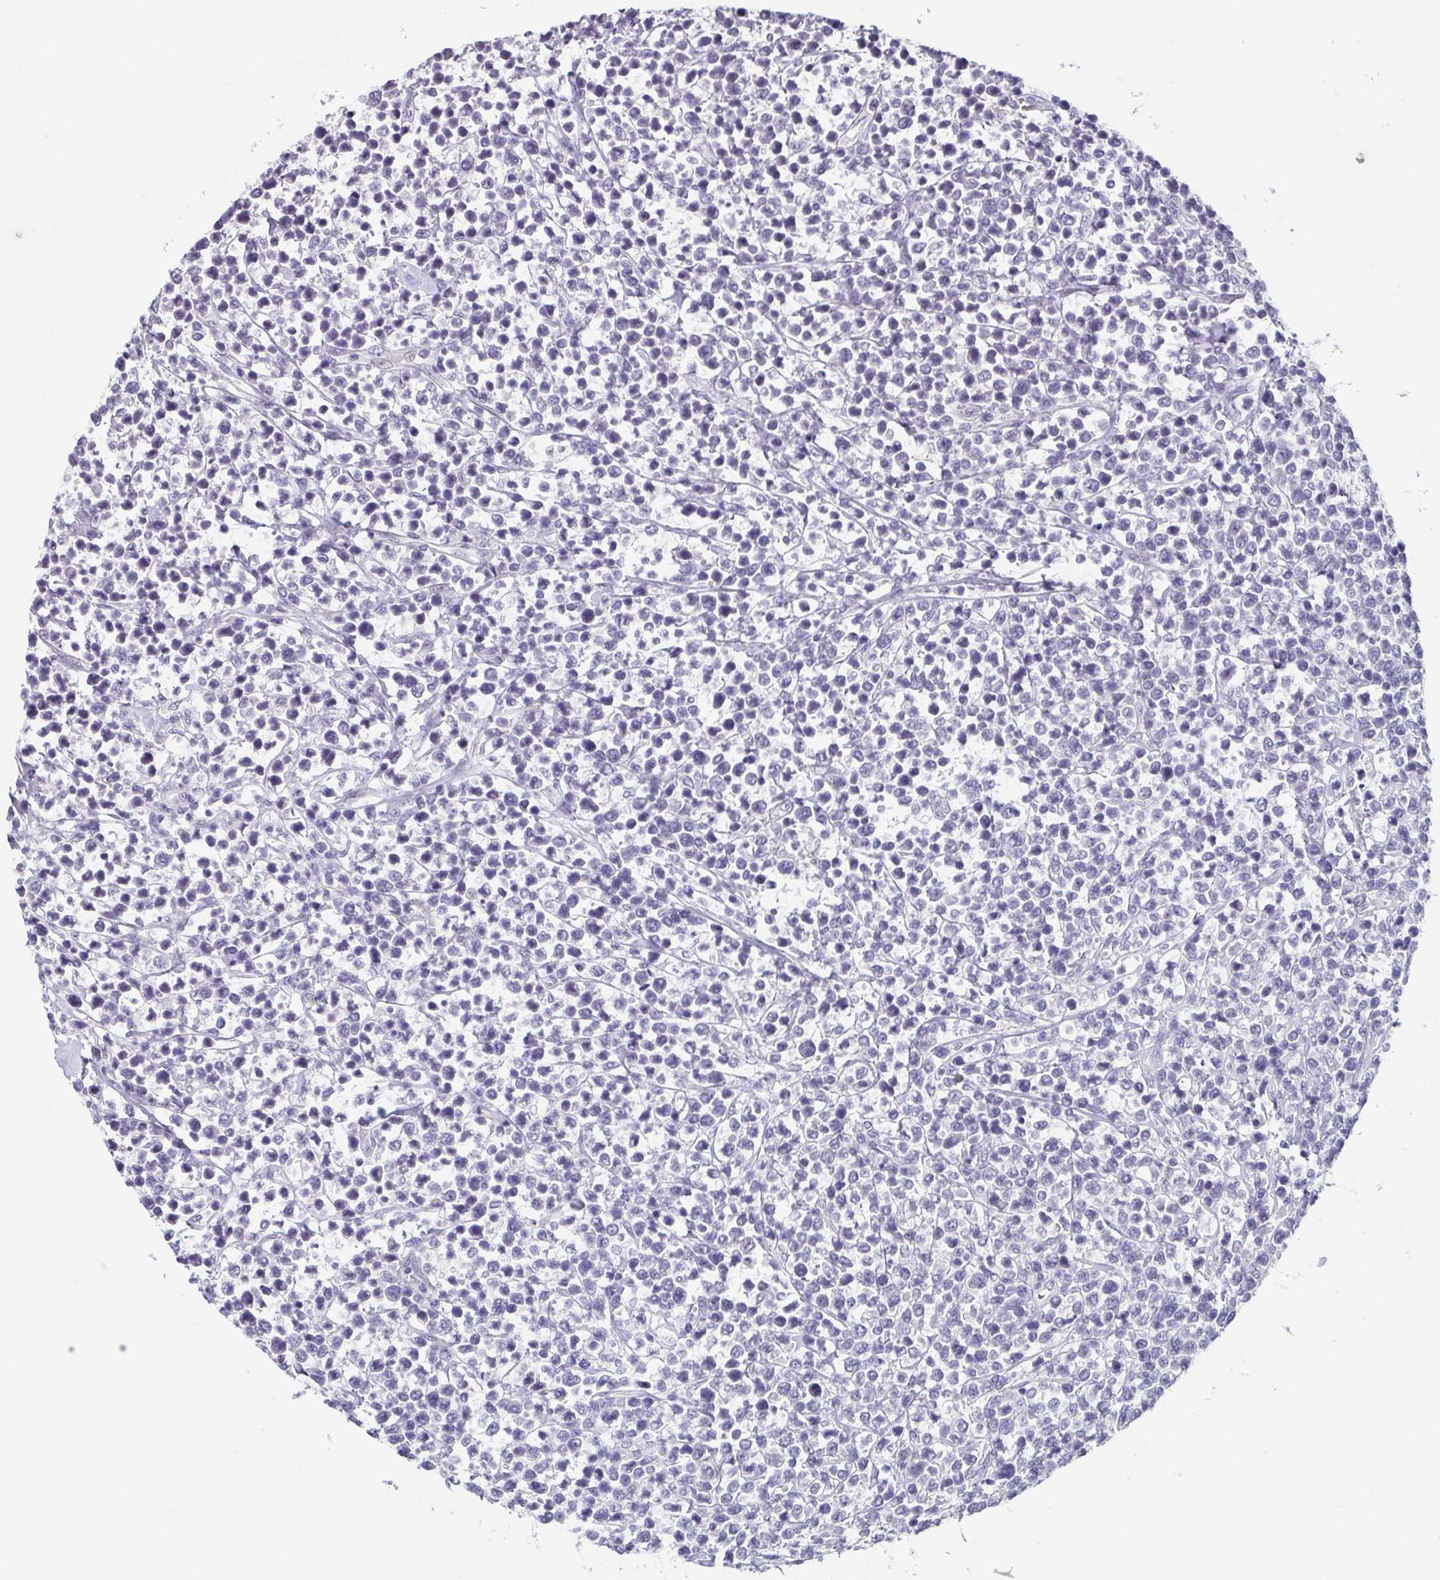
{"staining": {"intensity": "negative", "quantity": "none", "location": "none"}, "tissue": "lymphoma", "cell_type": "Tumor cells", "image_type": "cancer", "snomed": [{"axis": "morphology", "description": "Malignant lymphoma, non-Hodgkin's type, High grade"}, {"axis": "topography", "description": "Soft tissue"}], "caption": "Histopathology image shows no protein staining in tumor cells of high-grade malignant lymphoma, non-Hodgkin's type tissue.", "gene": "GHRL", "patient": {"sex": "female", "age": 56}}